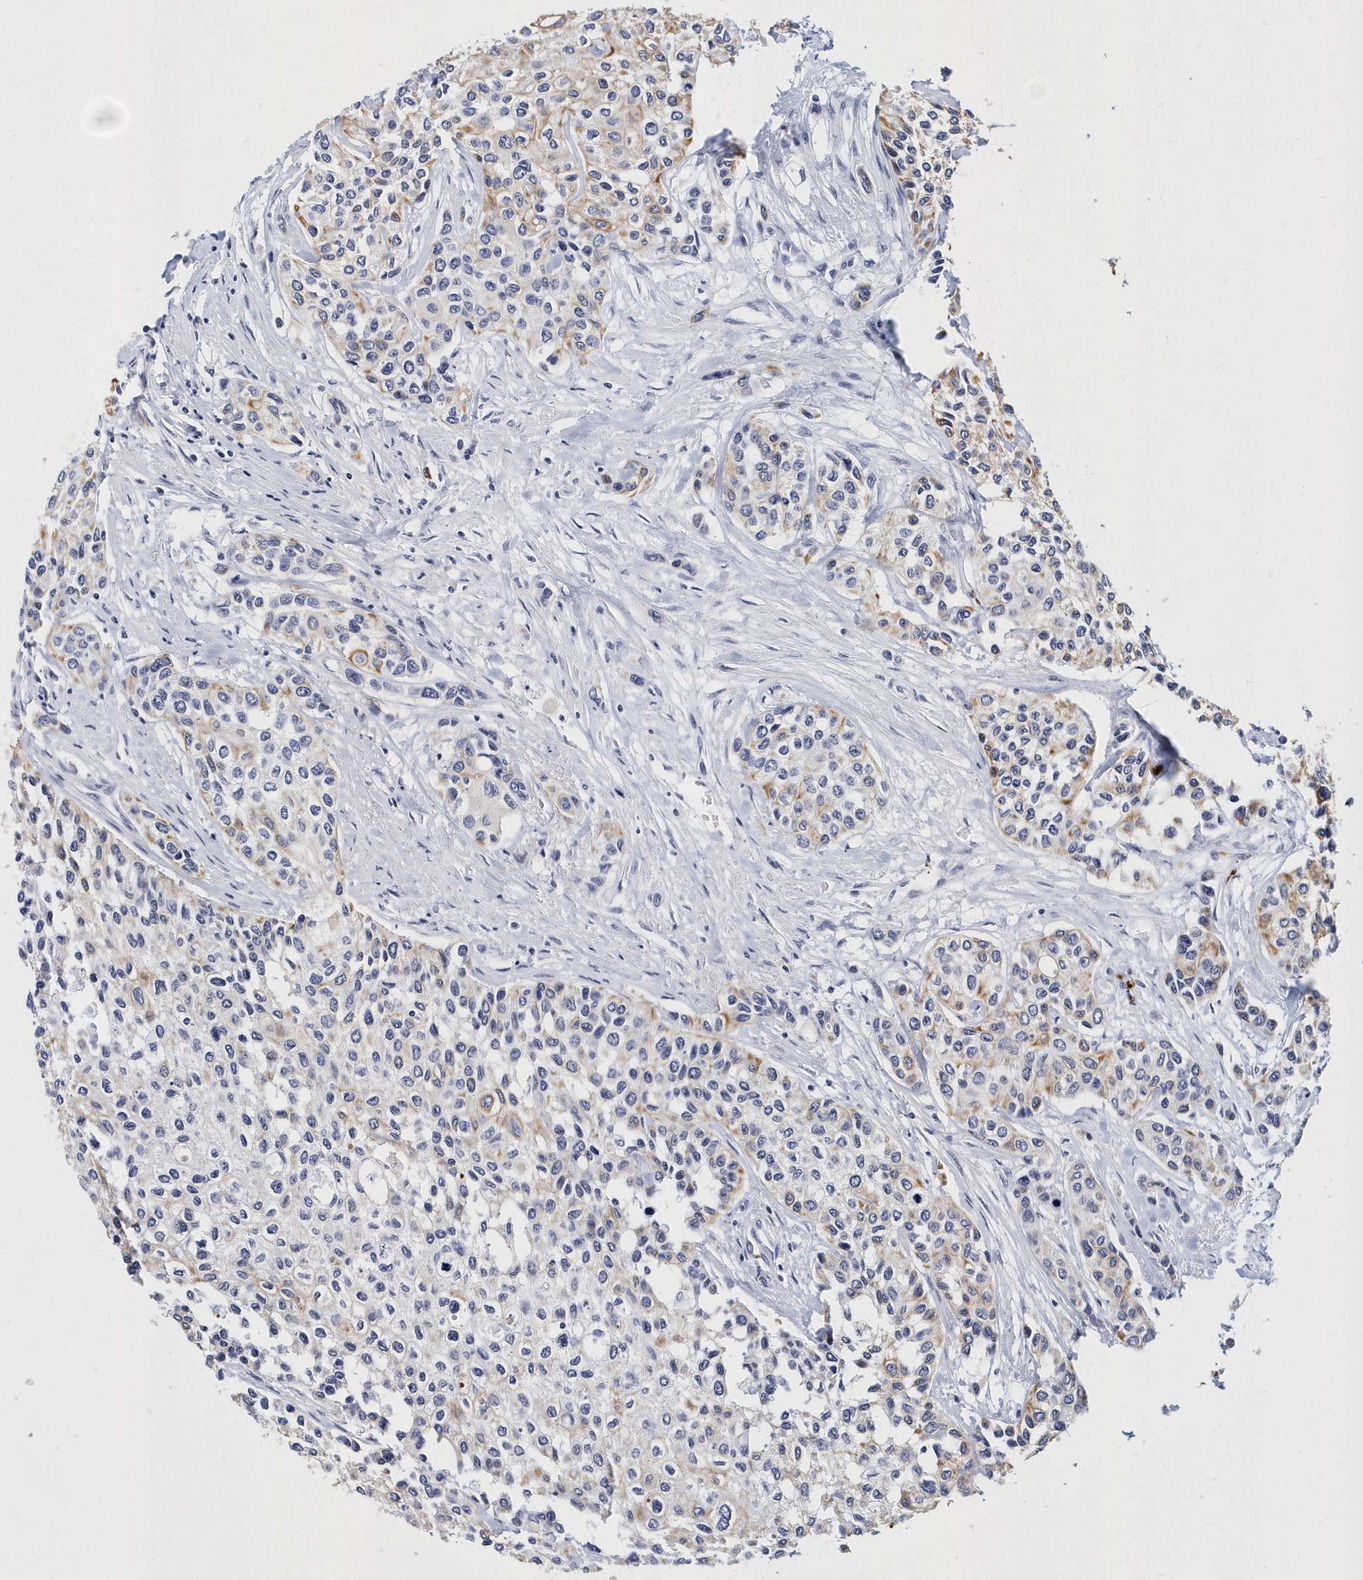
{"staining": {"intensity": "weak", "quantity": "<25%", "location": "cytoplasmic/membranous"}, "tissue": "urothelial cancer", "cell_type": "Tumor cells", "image_type": "cancer", "snomed": [{"axis": "morphology", "description": "Normal tissue, NOS"}, {"axis": "morphology", "description": "Urothelial carcinoma, High grade"}, {"axis": "topography", "description": "Vascular tissue"}, {"axis": "topography", "description": "Urinary bladder"}], "caption": "This is an IHC image of urothelial carcinoma (high-grade). There is no expression in tumor cells.", "gene": "ITGA2B", "patient": {"sex": "female", "age": 56}}